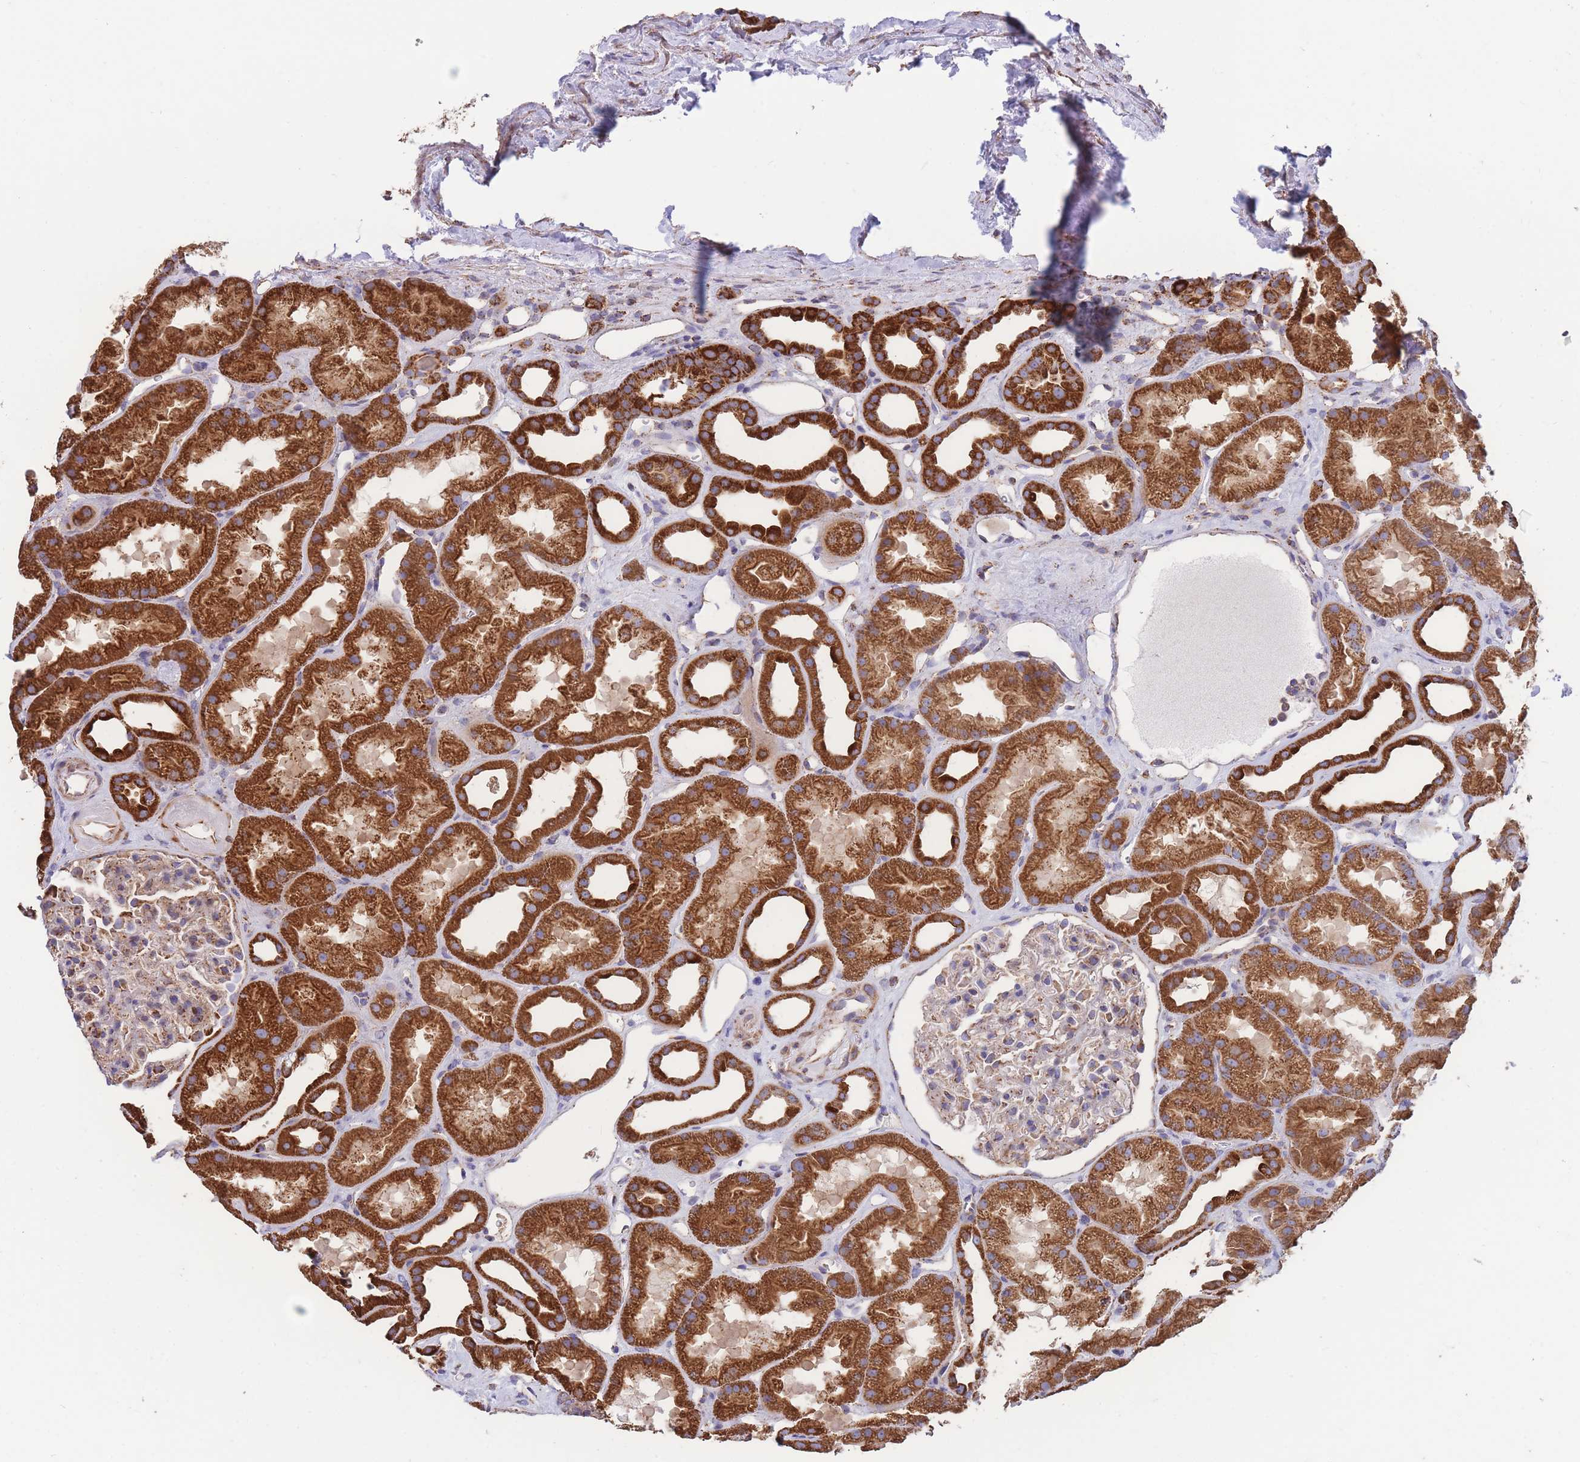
{"staining": {"intensity": "weak", "quantity": "25%-75%", "location": "cytoplasmic/membranous"}, "tissue": "kidney", "cell_type": "Cells in glomeruli", "image_type": "normal", "snomed": [{"axis": "morphology", "description": "Normal tissue, NOS"}, {"axis": "topography", "description": "Kidney"}], "caption": "Immunohistochemical staining of normal kidney exhibits 25%-75% levels of weak cytoplasmic/membranous protein positivity in about 25%-75% of cells in glomeruli. Ihc stains the protein in brown and the nuclei are stained blue.", "gene": "FKBP8", "patient": {"sex": "male", "age": 61}}